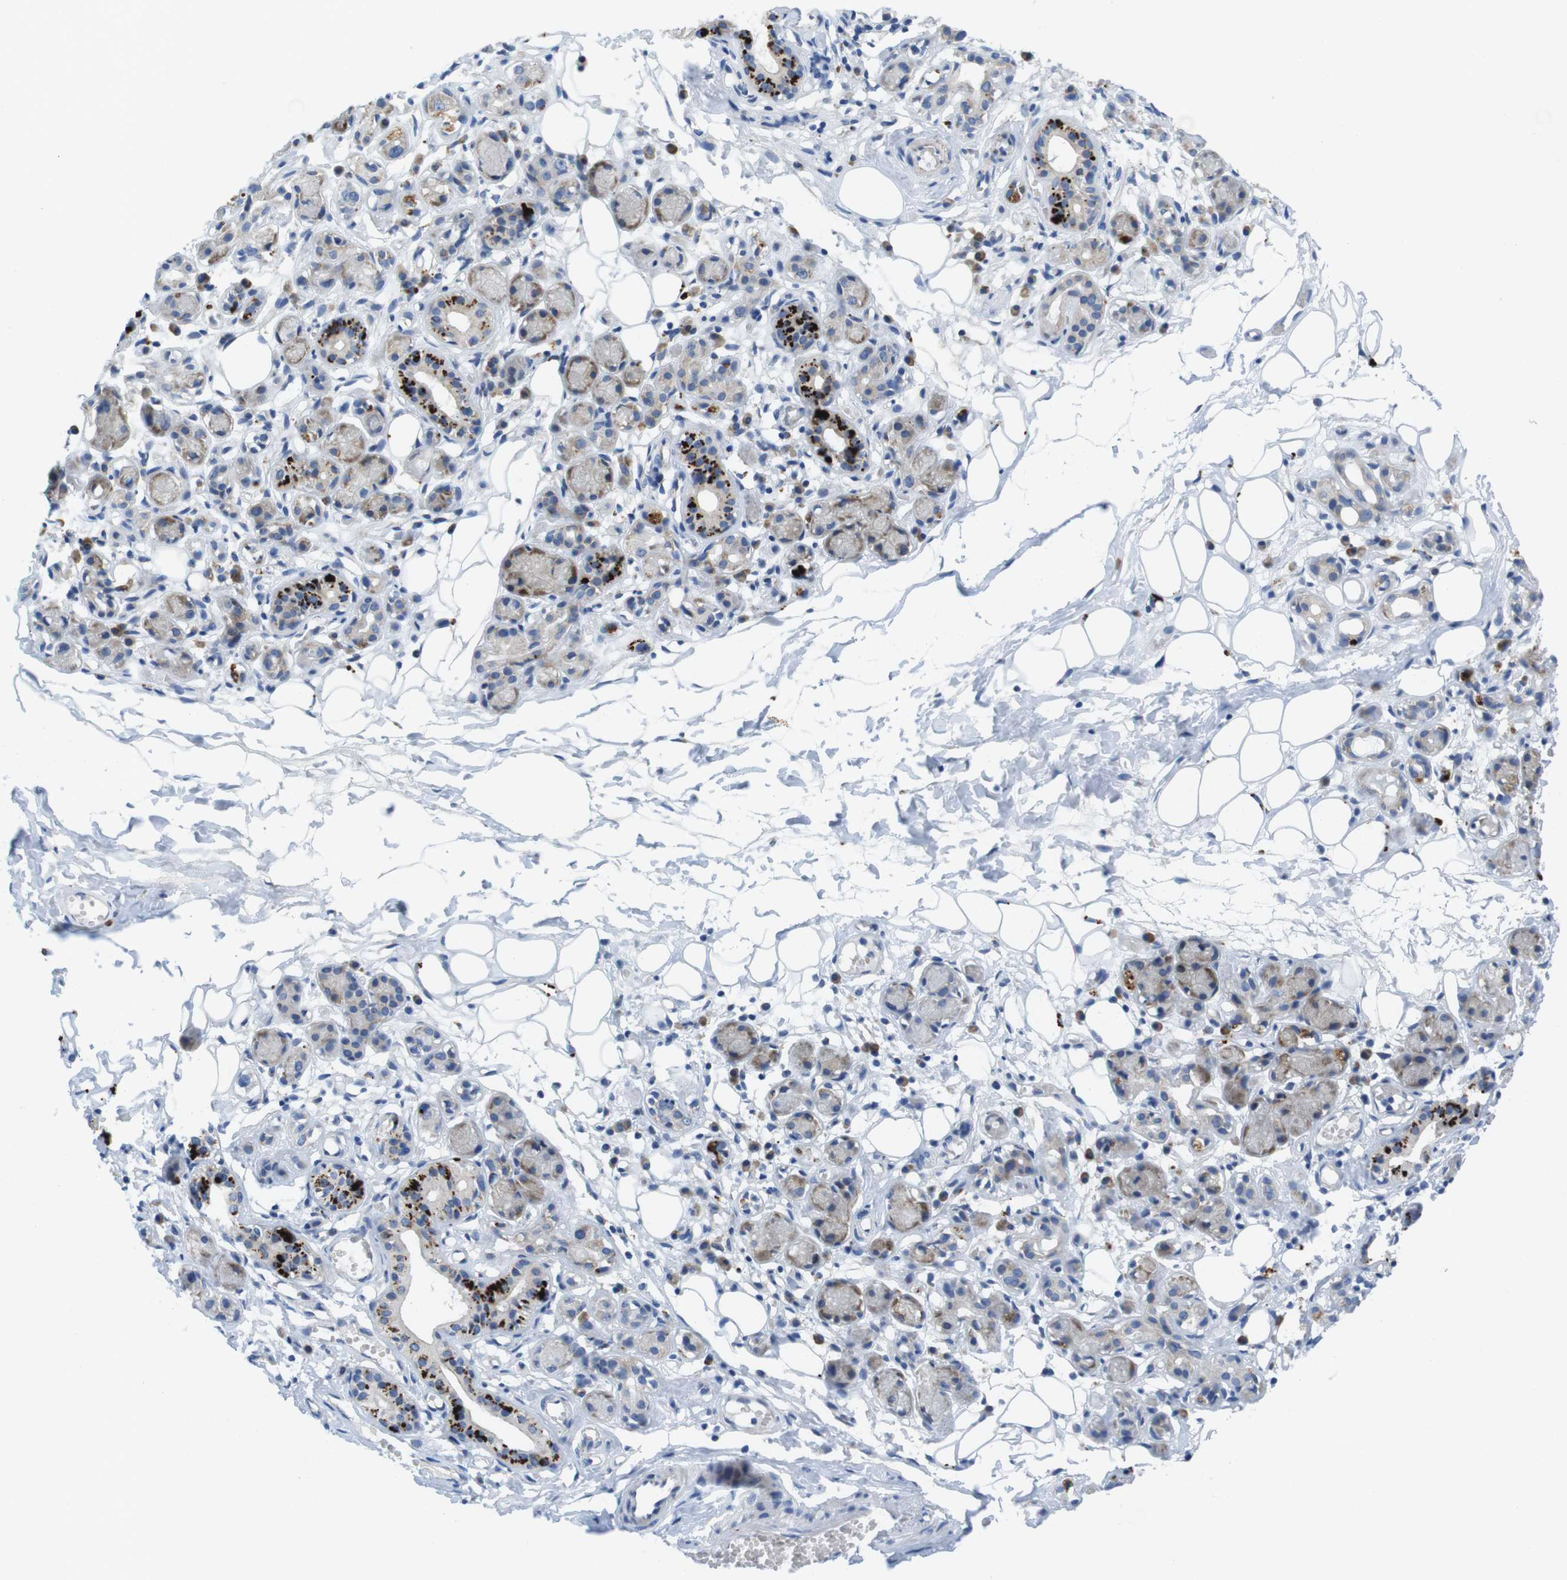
{"staining": {"intensity": "negative", "quantity": "none", "location": "none"}, "tissue": "adipose tissue", "cell_type": "Adipocytes", "image_type": "normal", "snomed": [{"axis": "morphology", "description": "Normal tissue, NOS"}, {"axis": "morphology", "description": "Inflammation, NOS"}, {"axis": "topography", "description": "Vascular tissue"}, {"axis": "topography", "description": "Salivary gland"}], "caption": "Immunohistochemistry of benign adipose tissue displays no positivity in adipocytes.", "gene": "TMEM234", "patient": {"sex": "female", "age": 75}}